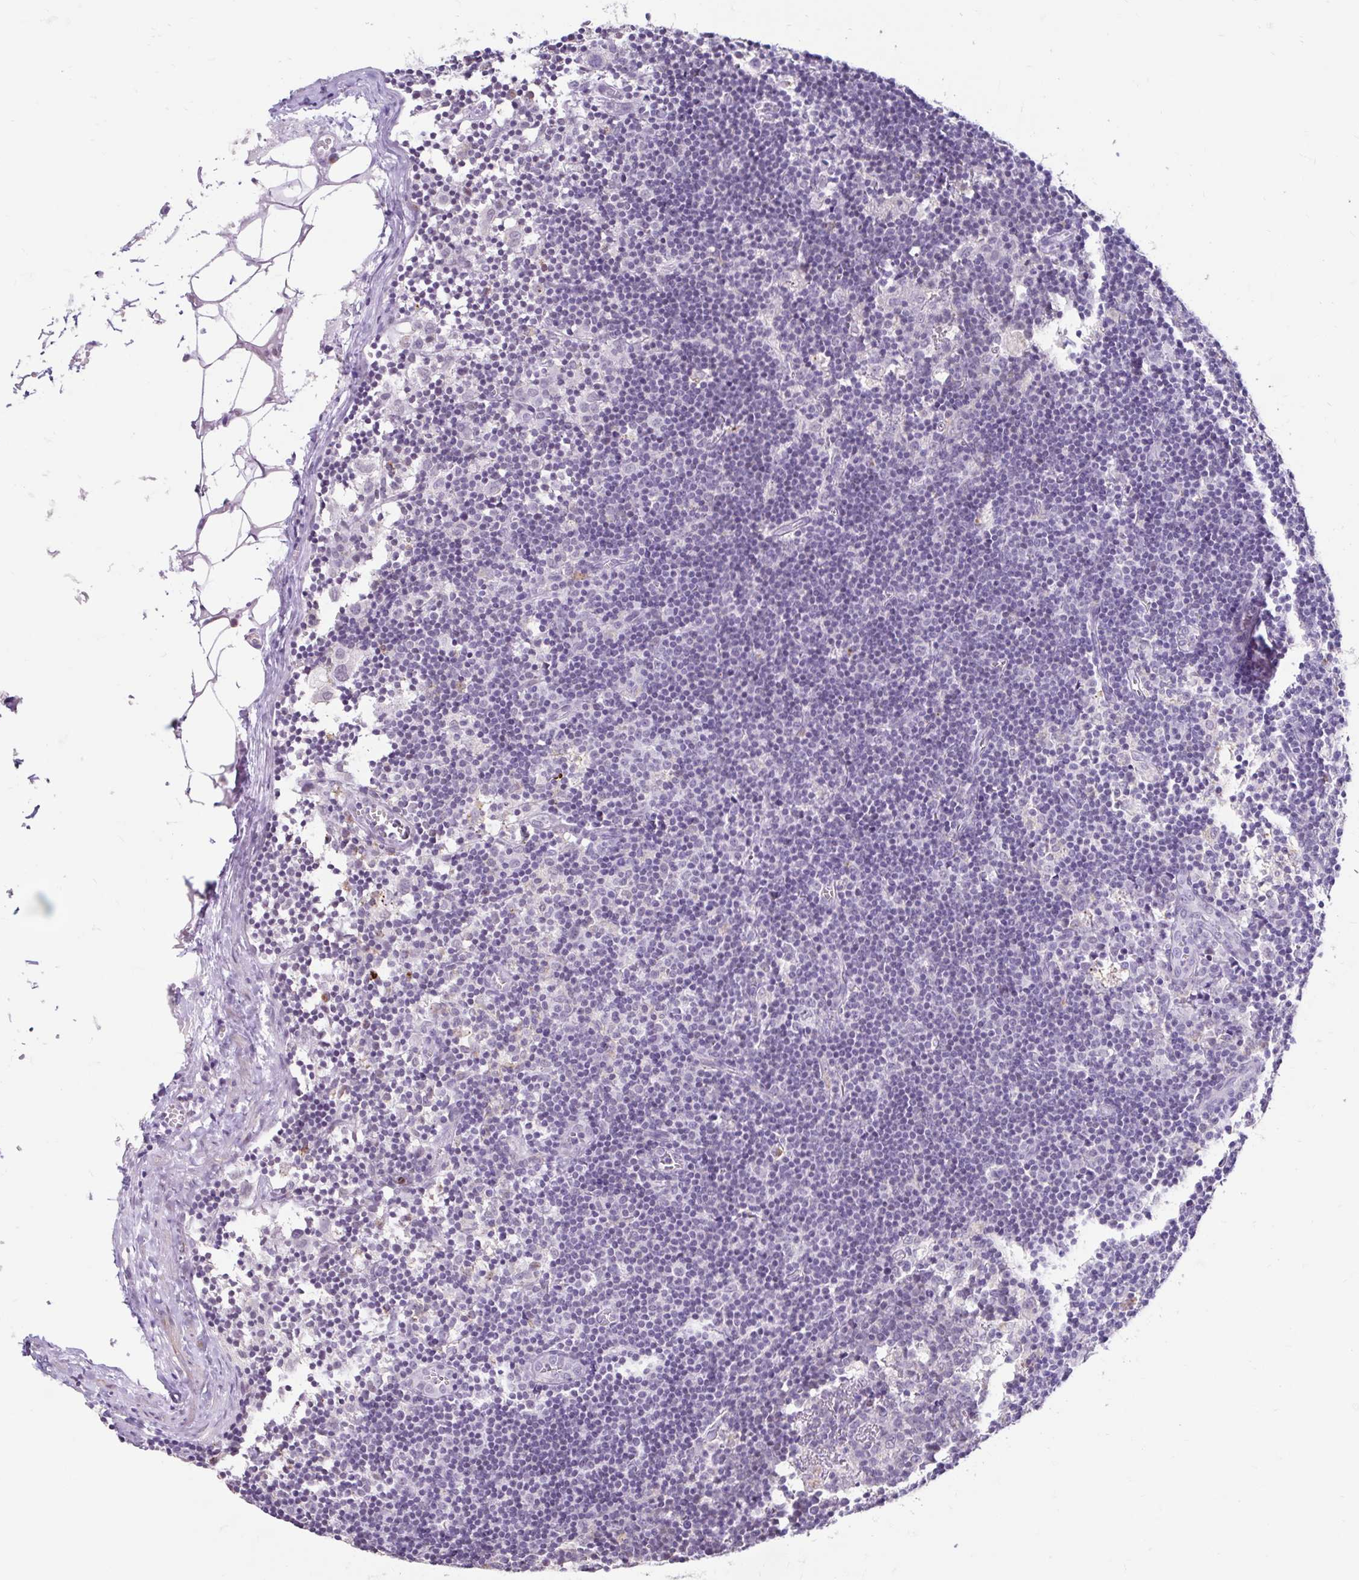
{"staining": {"intensity": "negative", "quantity": "none", "location": "none"}, "tissue": "lymph node", "cell_type": "Germinal center cells", "image_type": "normal", "snomed": [{"axis": "morphology", "description": "Normal tissue, NOS"}, {"axis": "topography", "description": "Lymph node"}], "caption": "This is an IHC photomicrograph of benign human lymph node. There is no expression in germinal center cells.", "gene": "DCAF17", "patient": {"sex": "female", "age": 45}}